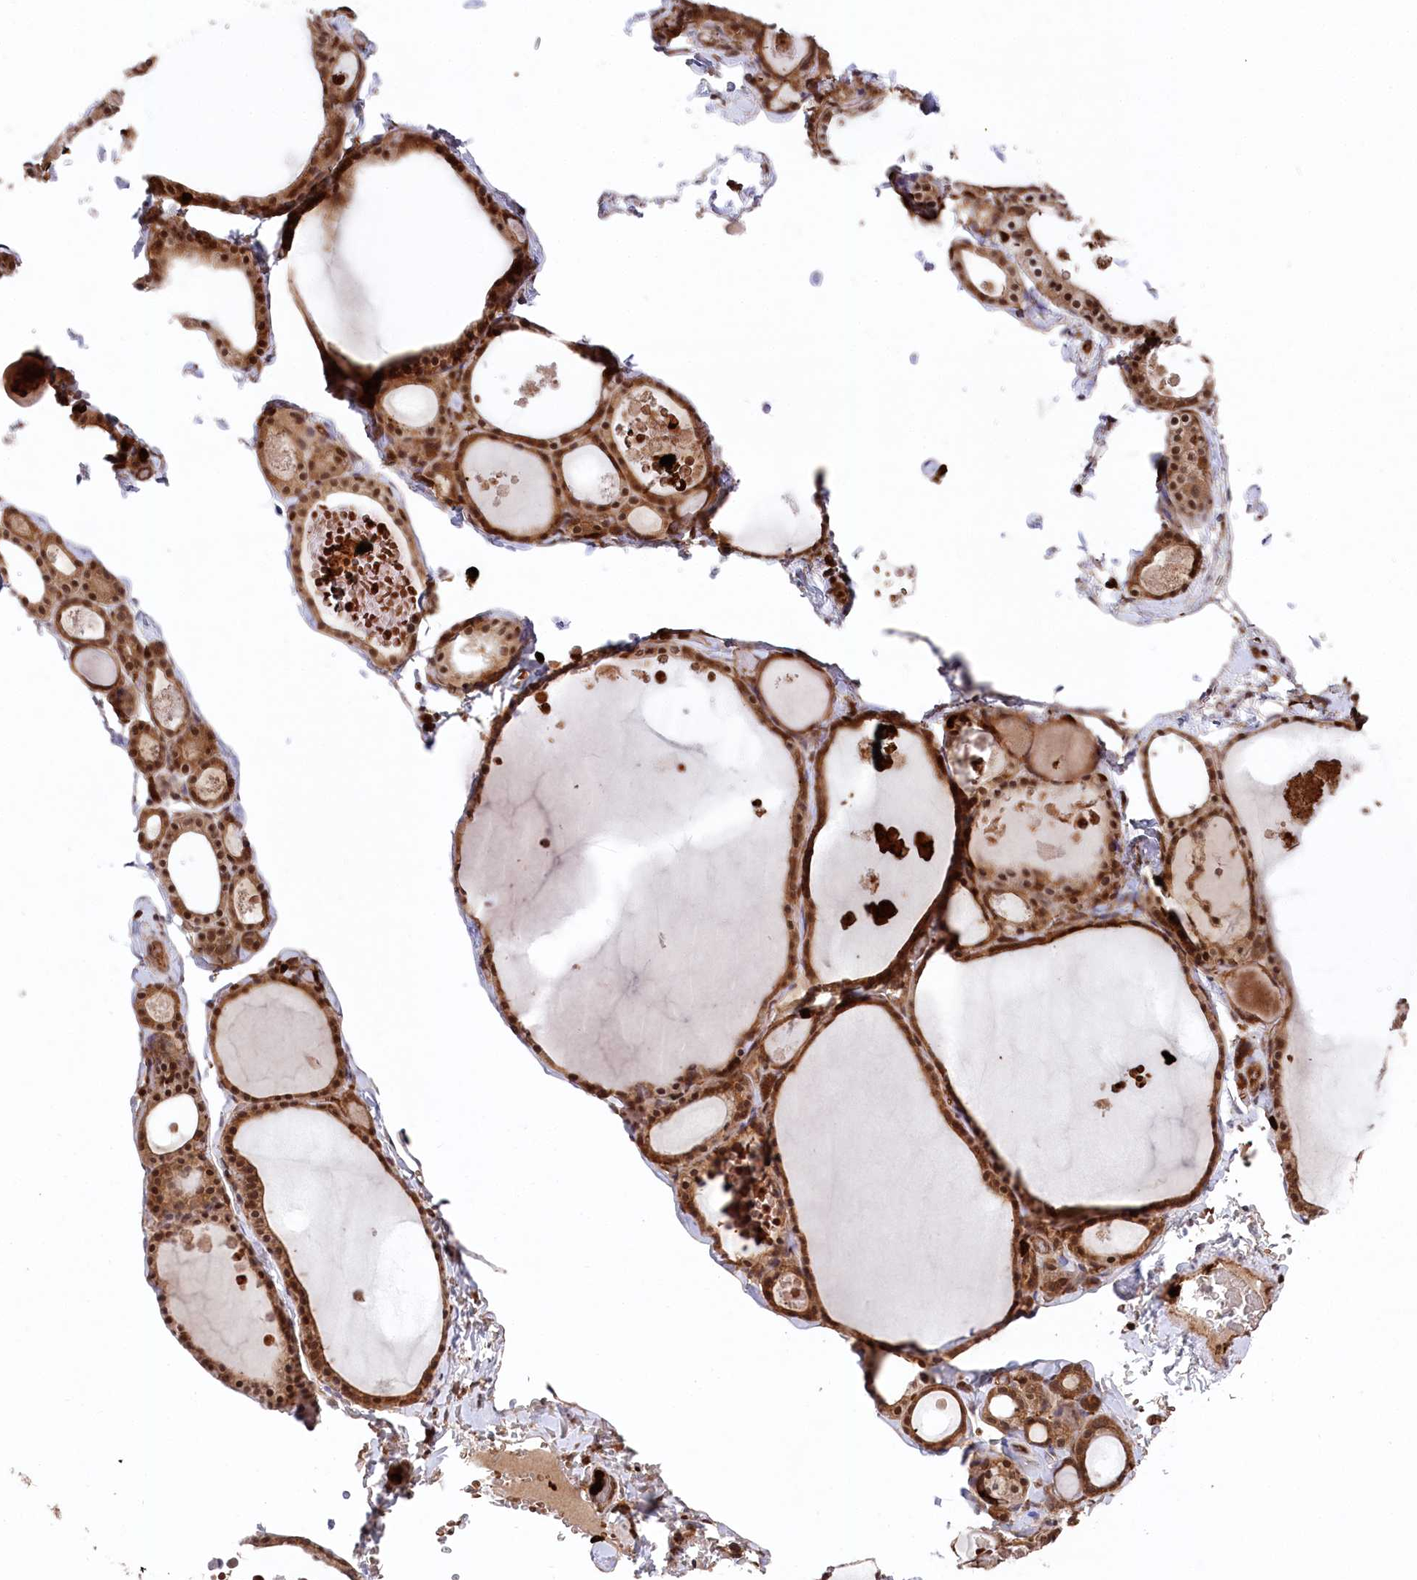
{"staining": {"intensity": "moderate", "quantity": ">75%", "location": "cytoplasmic/membranous,nuclear"}, "tissue": "thyroid gland", "cell_type": "Glandular cells", "image_type": "normal", "snomed": [{"axis": "morphology", "description": "Normal tissue, NOS"}, {"axis": "topography", "description": "Thyroid gland"}], "caption": "Unremarkable thyroid gland shows moderate cytoplasmic/membranous,nuclear staining in about >75% of glandular cells, visualized by immunohistochemistry. (DAB (3,3'-diaminobenzidine) IHC with brightfield microscopy, high magnification).", "gene": "LSG1", "patient": {"sex": "male", "age": 56}}